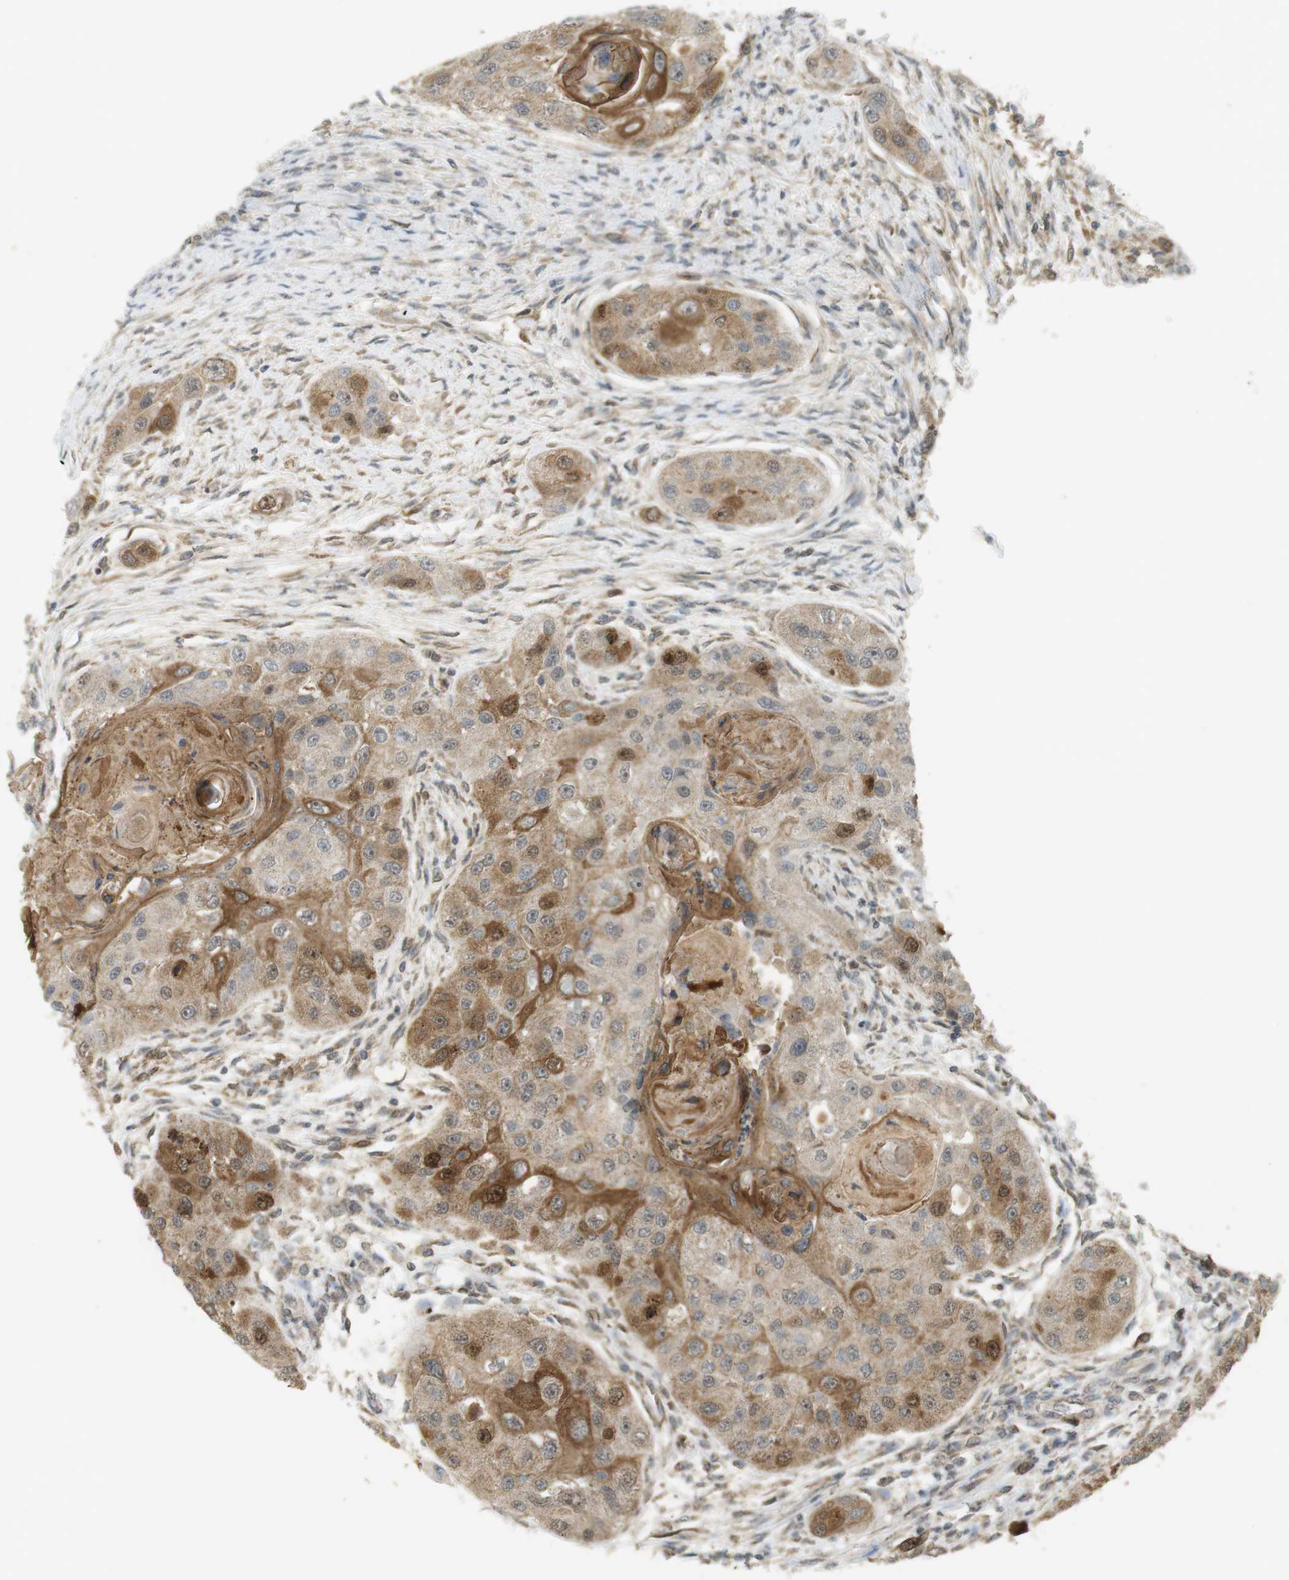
{"staining": {"intensity": "moderate", "quantity": "<25%", "location": "cytoplasmic/membranous"}, "tissue": "head and neck cancer", "cell_type": "Tumor cells", "image_type": "cancer", "snomed": [{"axis": "morphology", "description": "Normal tissue, NOS"}, {"axis": "morphology", "description": "Squamous cell carcinoma, NOS"}, {"axis": "topography", "description": "Skeletal muscle"}, {"axis": "topography", "description": "Head-Neck"}], "caption": "Immunohistochemical staining of human head and neck squamous cell carcinoma displays moderate cytoplasmic/membranous protein expression in about <25% of tumor cells.", "gene": "TTK", "patient": {"sex": "male", "age": 51}}